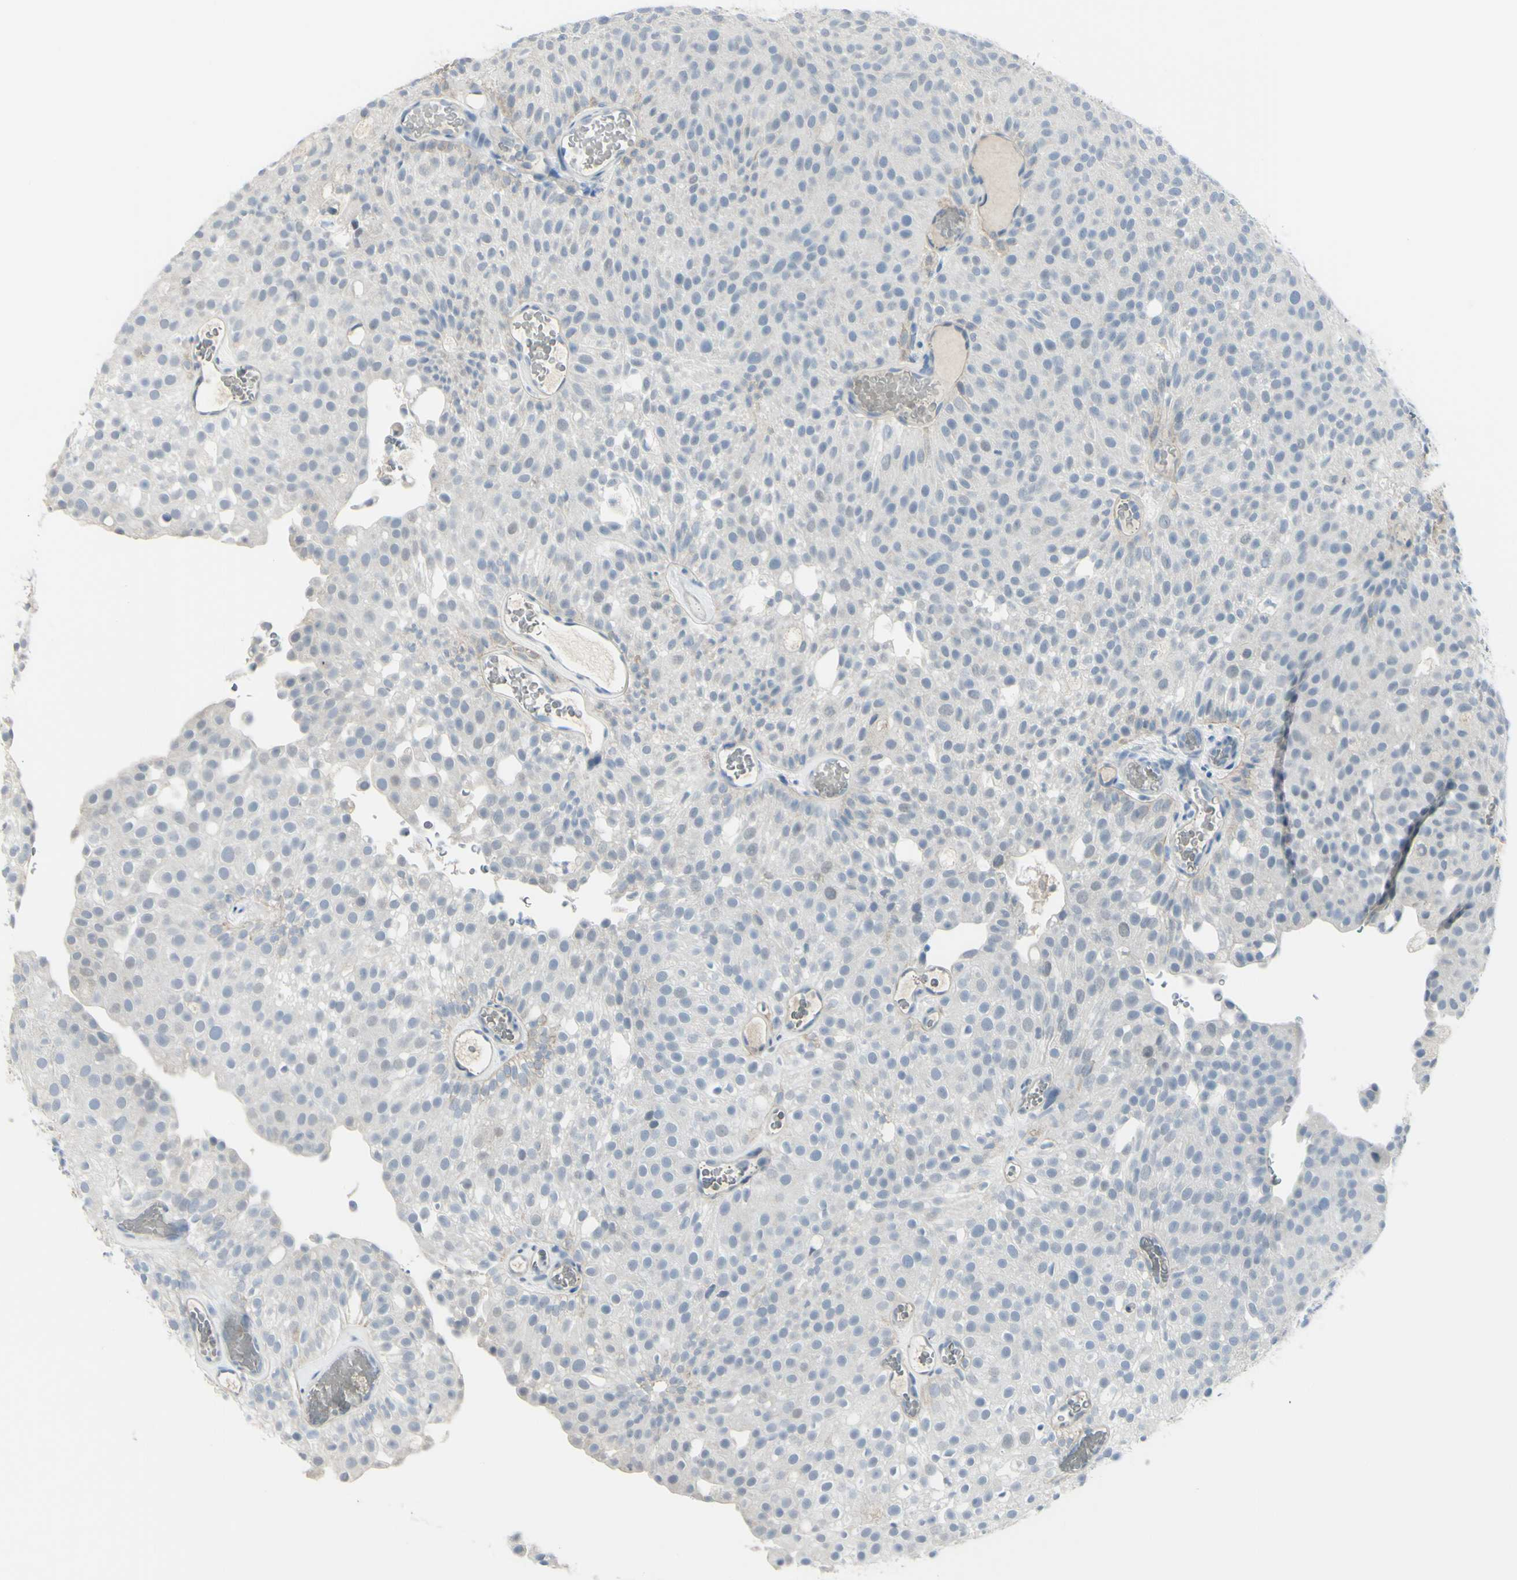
{"staining": {"intensity": "weak", "quantity": "<25%", "location": "cytoplasmic/membranous"}, "tissue": "urothelial cancer", "cell_type": "Tumor cells", "image_type": "cancer", "snomed": [{"axis": "morphology", "description": "Urothelial carcinoma, Low grade"}, {"axis": "topography", "description": "Urinary bladder"}], "caption": "Immunohistochemistry micrograph of neoplastic tissue: low-grade urothelial carcinoma stained with DAB (3,3'-diaminobenzidine) exhibits no significant protein positivity in tumor cells.", "gene": "ZNF557", "patient": {"sex": "male", "age": 78}}